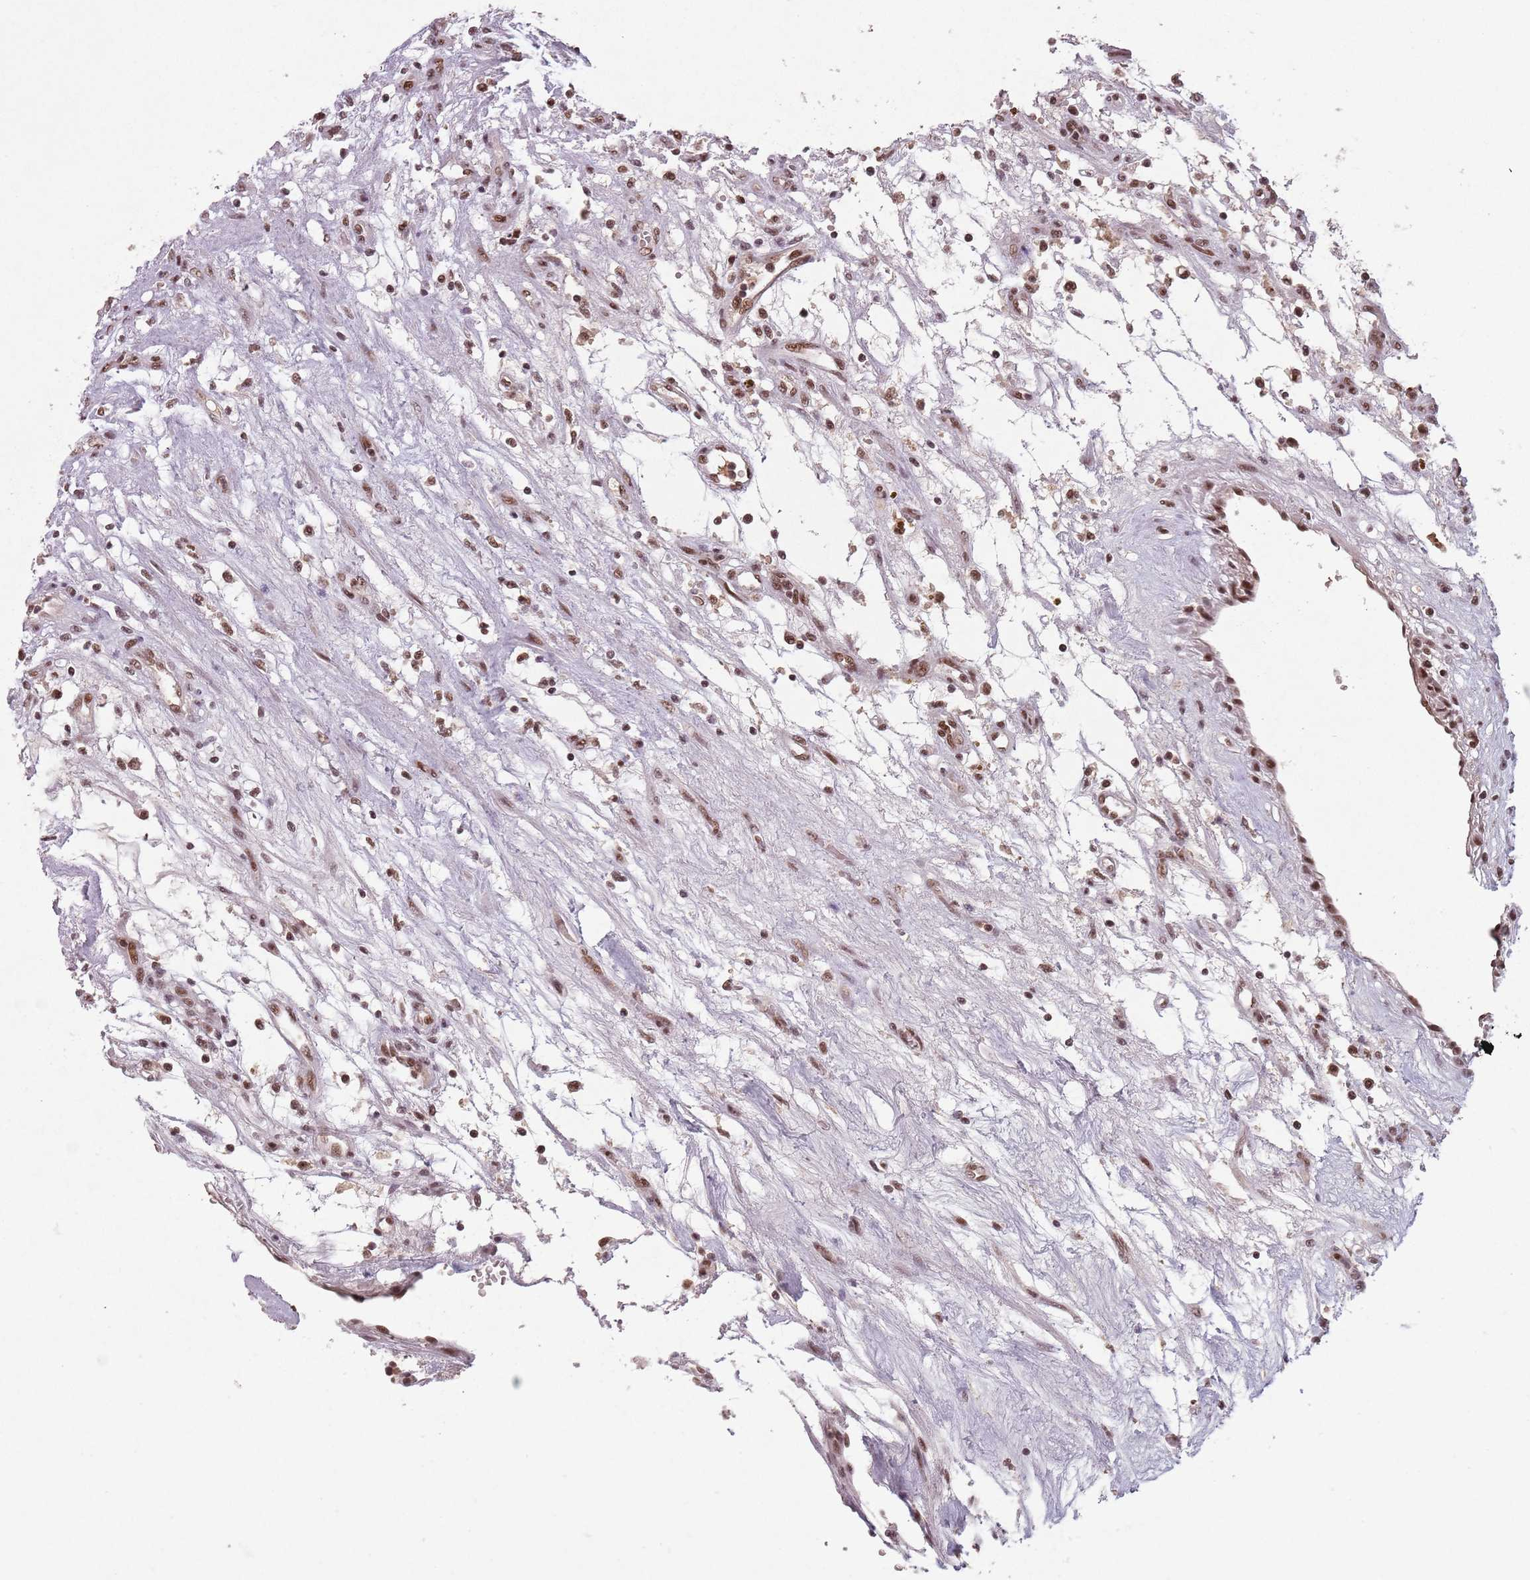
{"staining": {"intensity": "moderate", "quantity": ">75%", "location": "nuclear"}, "tissue": "renal cancer", "cell_type": "Tumor cells", "image_type": "cancer", "snomed": [{"axis": "morphology", "description": "Adenocarcinoma, NOS"}, {"axis": "topography", "description": "Kidney"}], "caption": "Immunohistochemical staining of renal adenocarcinoma reveals medium levels of moderate nuclear positivity in approximately >75% of tumor cells.", "gene": "NCBP1", "patient": {"sex": "female", "age": 57}}